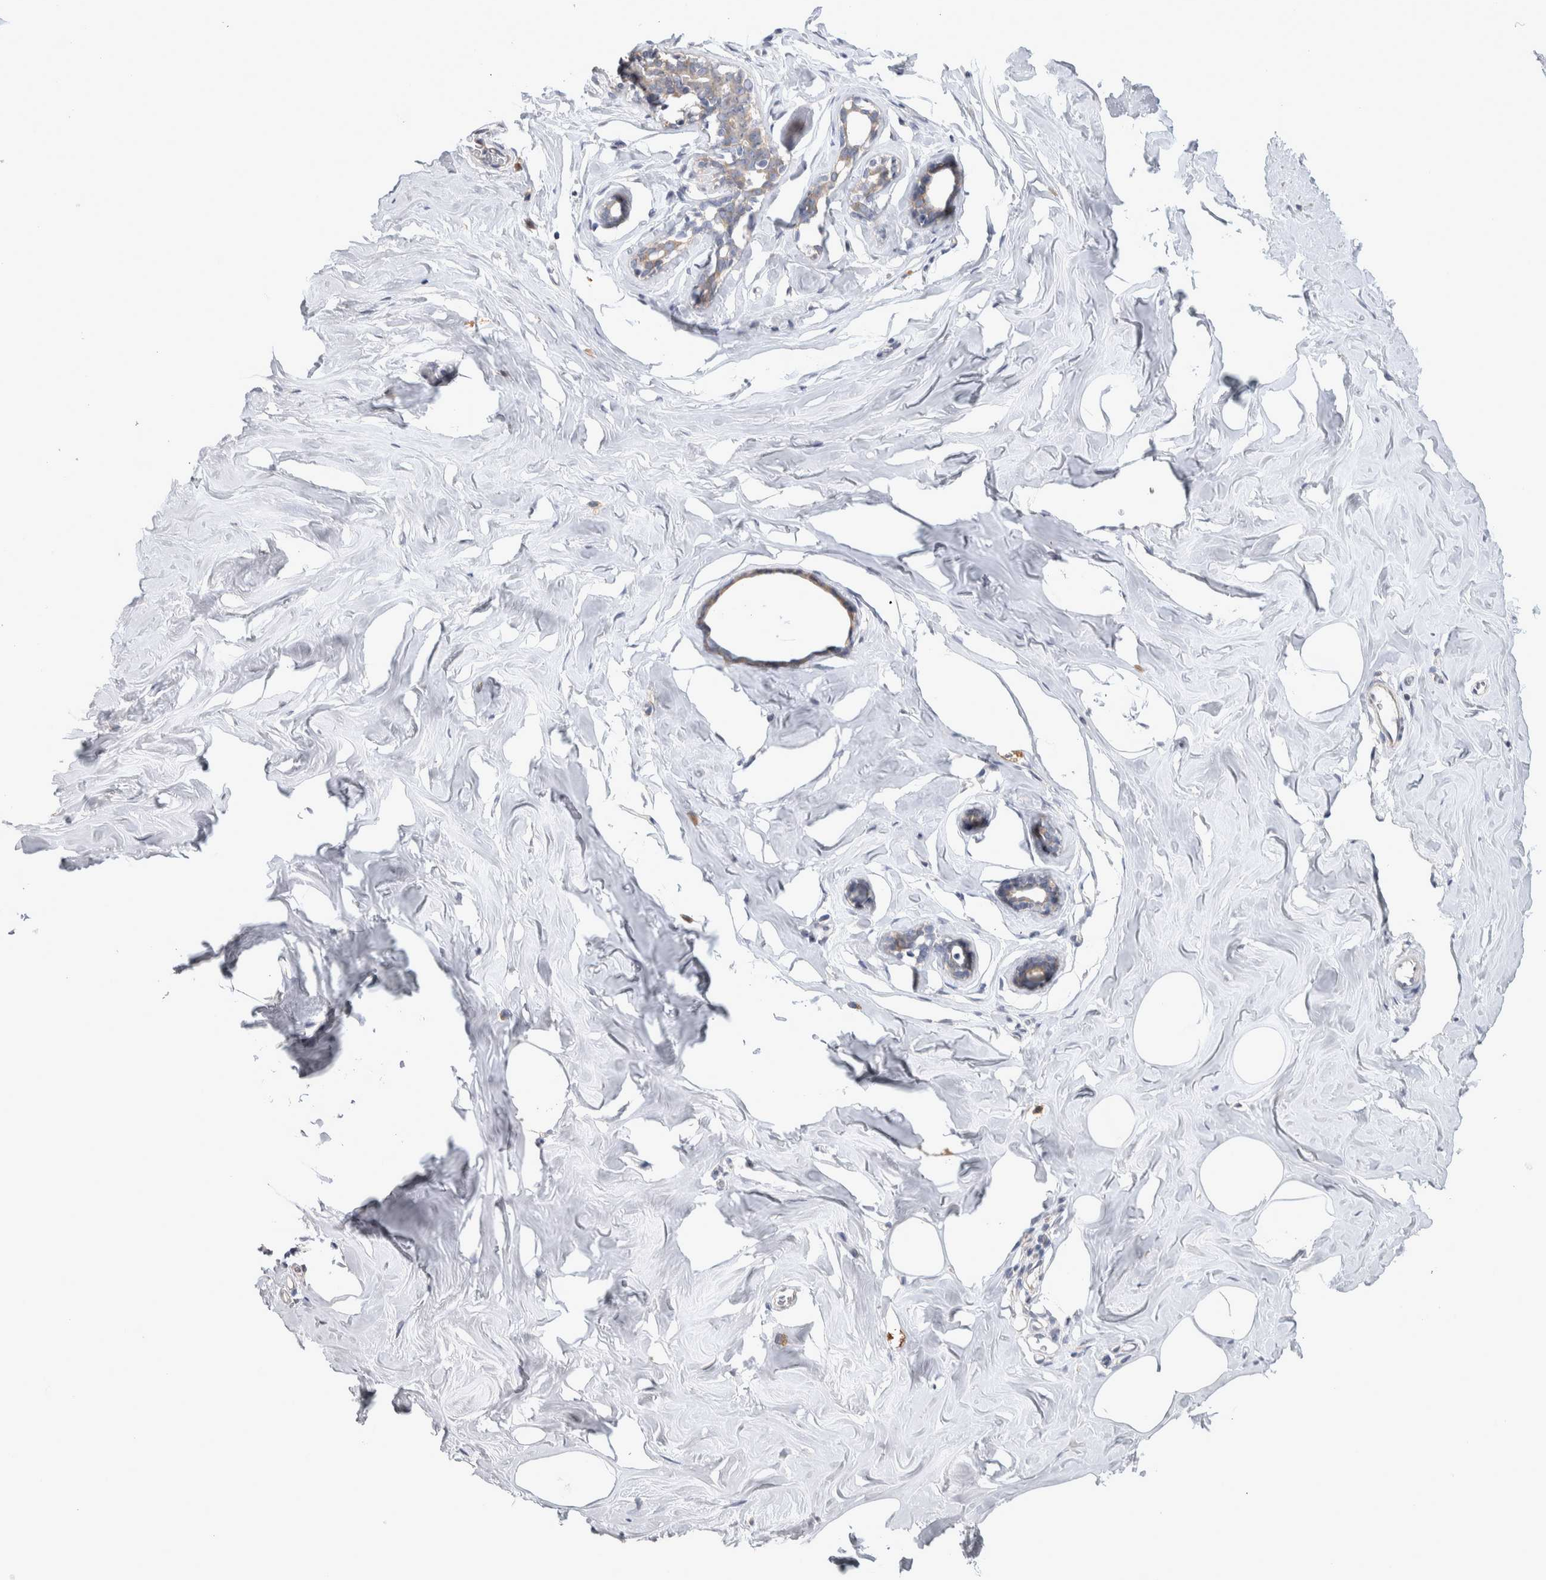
{"staining": {"intensity": "weak", "quantity": "25%-75%", "location": "cytoplasmic/membranous"}, "tissue": "adipose tissue", "cell_type": "Adipocytes", "image_type": "normal", "snomed": [{"axis": "morphology", "description": "Normal tissue, NOS"}, {"axis": "morphology", "description": "Fibrosis, NOS"}, {"axis": "topography", "description": "Breast"}, {"axis": "topography", "description": "Adipose tissue"}], "caption": "Protein staining by IHC shows weak cytoplasmic/membranous positivity in approximately 25%-75% of adipocytes in unremarkable adipose tissue. The staining was performed using DAB, with brown indicating positive protein expression. Nuclei are stained blue with hematoxylin.", "gene": "IBTK", "patient": {"sex": "female", "age": 39}}